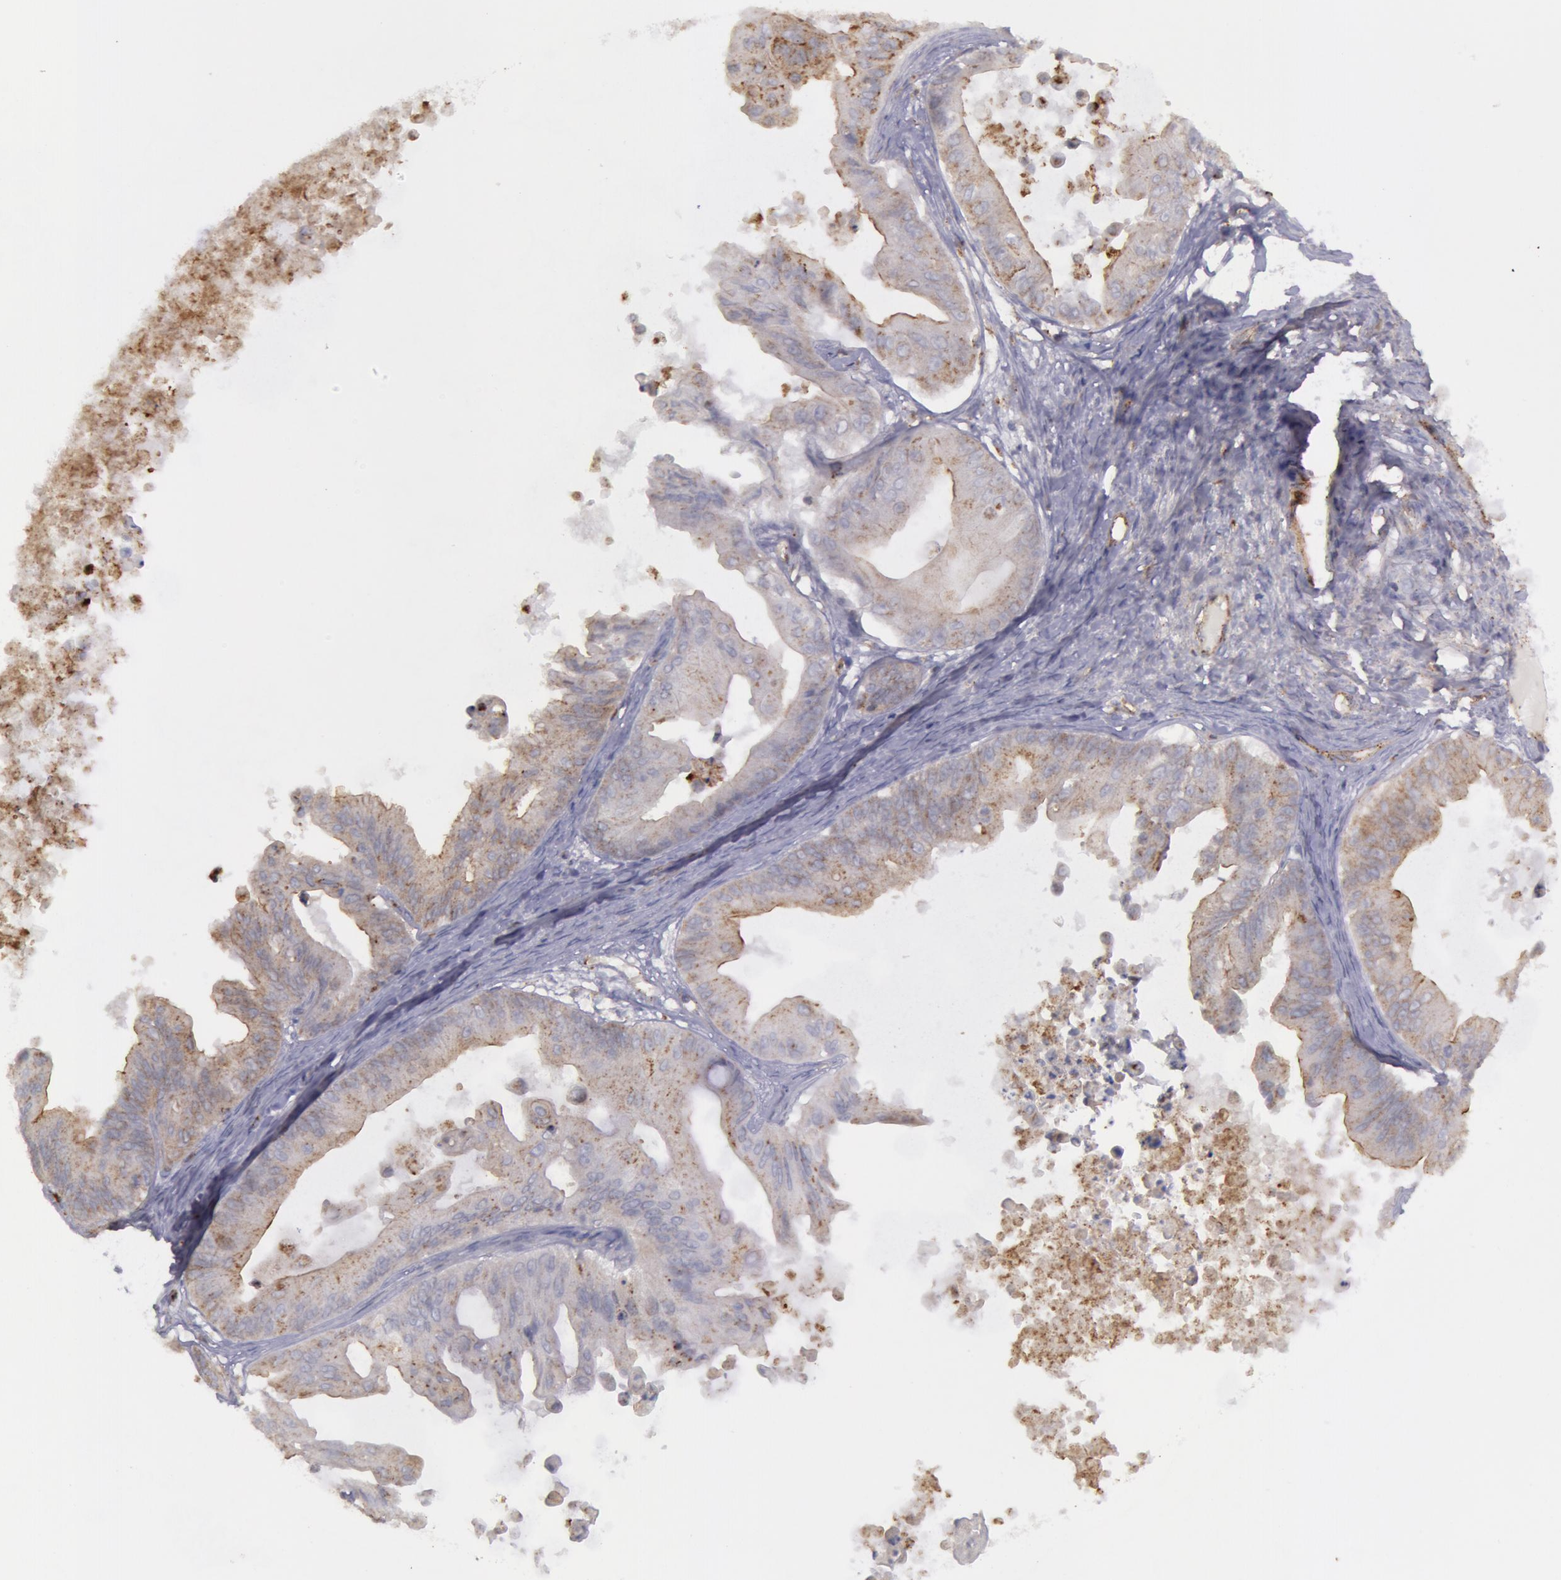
{"staining": {"intensity": "weak", "quantity": ">75%", "location": "cytoplasmic/membranous"}, "tissue": "ovarian cancer", "cell_type": "Tumor cells", "image_type": "cancer", "snomed": [{"axis": "morphology", "description": "Cystadenocarcinoma, mucinous, NOS"}, {"axis": "topography", "description": "Ovary"}], "caption": "Human ovarian cancer (mucinous cystadenocarcinoma) stained with a brown dye exhibits weak cytoplasmic/membranous positive positivity in about >75% of tumor cells.", "gene": "FLOT2", "patient": {"sex": "female", "age": 37}}